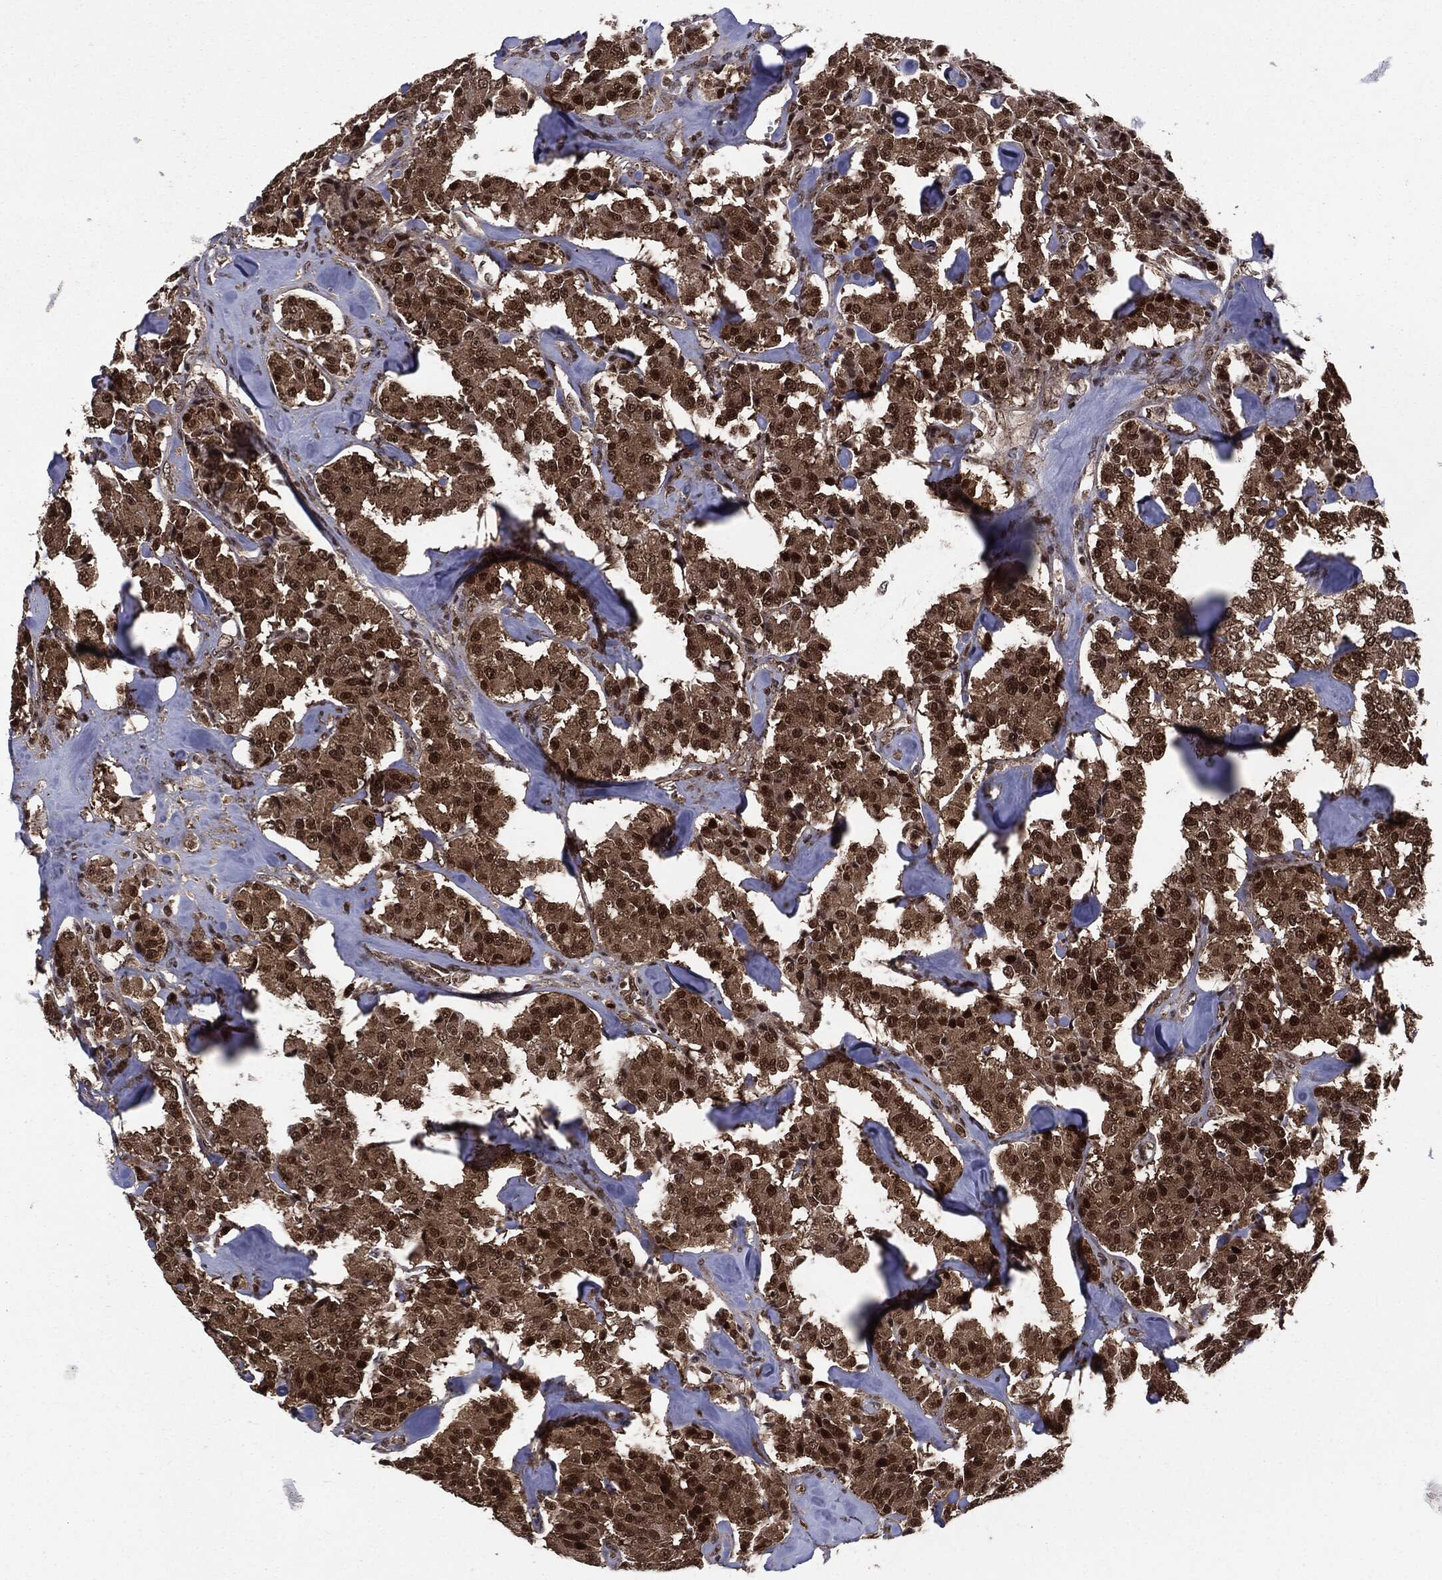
{"staining": {"intensity": "strong", "quantity": ">75%", "location": "cytoplasmic/membranous,nuclear"}, "tissue": "carcinoid", "cell_type": "Tumor cells", "image_type": "cancer", "snomed": [{"axis": "morphology", "description": "Carcinoid, malignant, NOS"}, {"axis": "topography", "description": "Pancreas"}], "caption": "Carcinoid (malignant) tissue demonstrates strong cytoplasmic/membranous and nuclear staining in approximately >75% of tumor cells, visualized by immunohistochemistry.", "gene": "PTPA", "patient": {"sex": "male", "age": 41}}